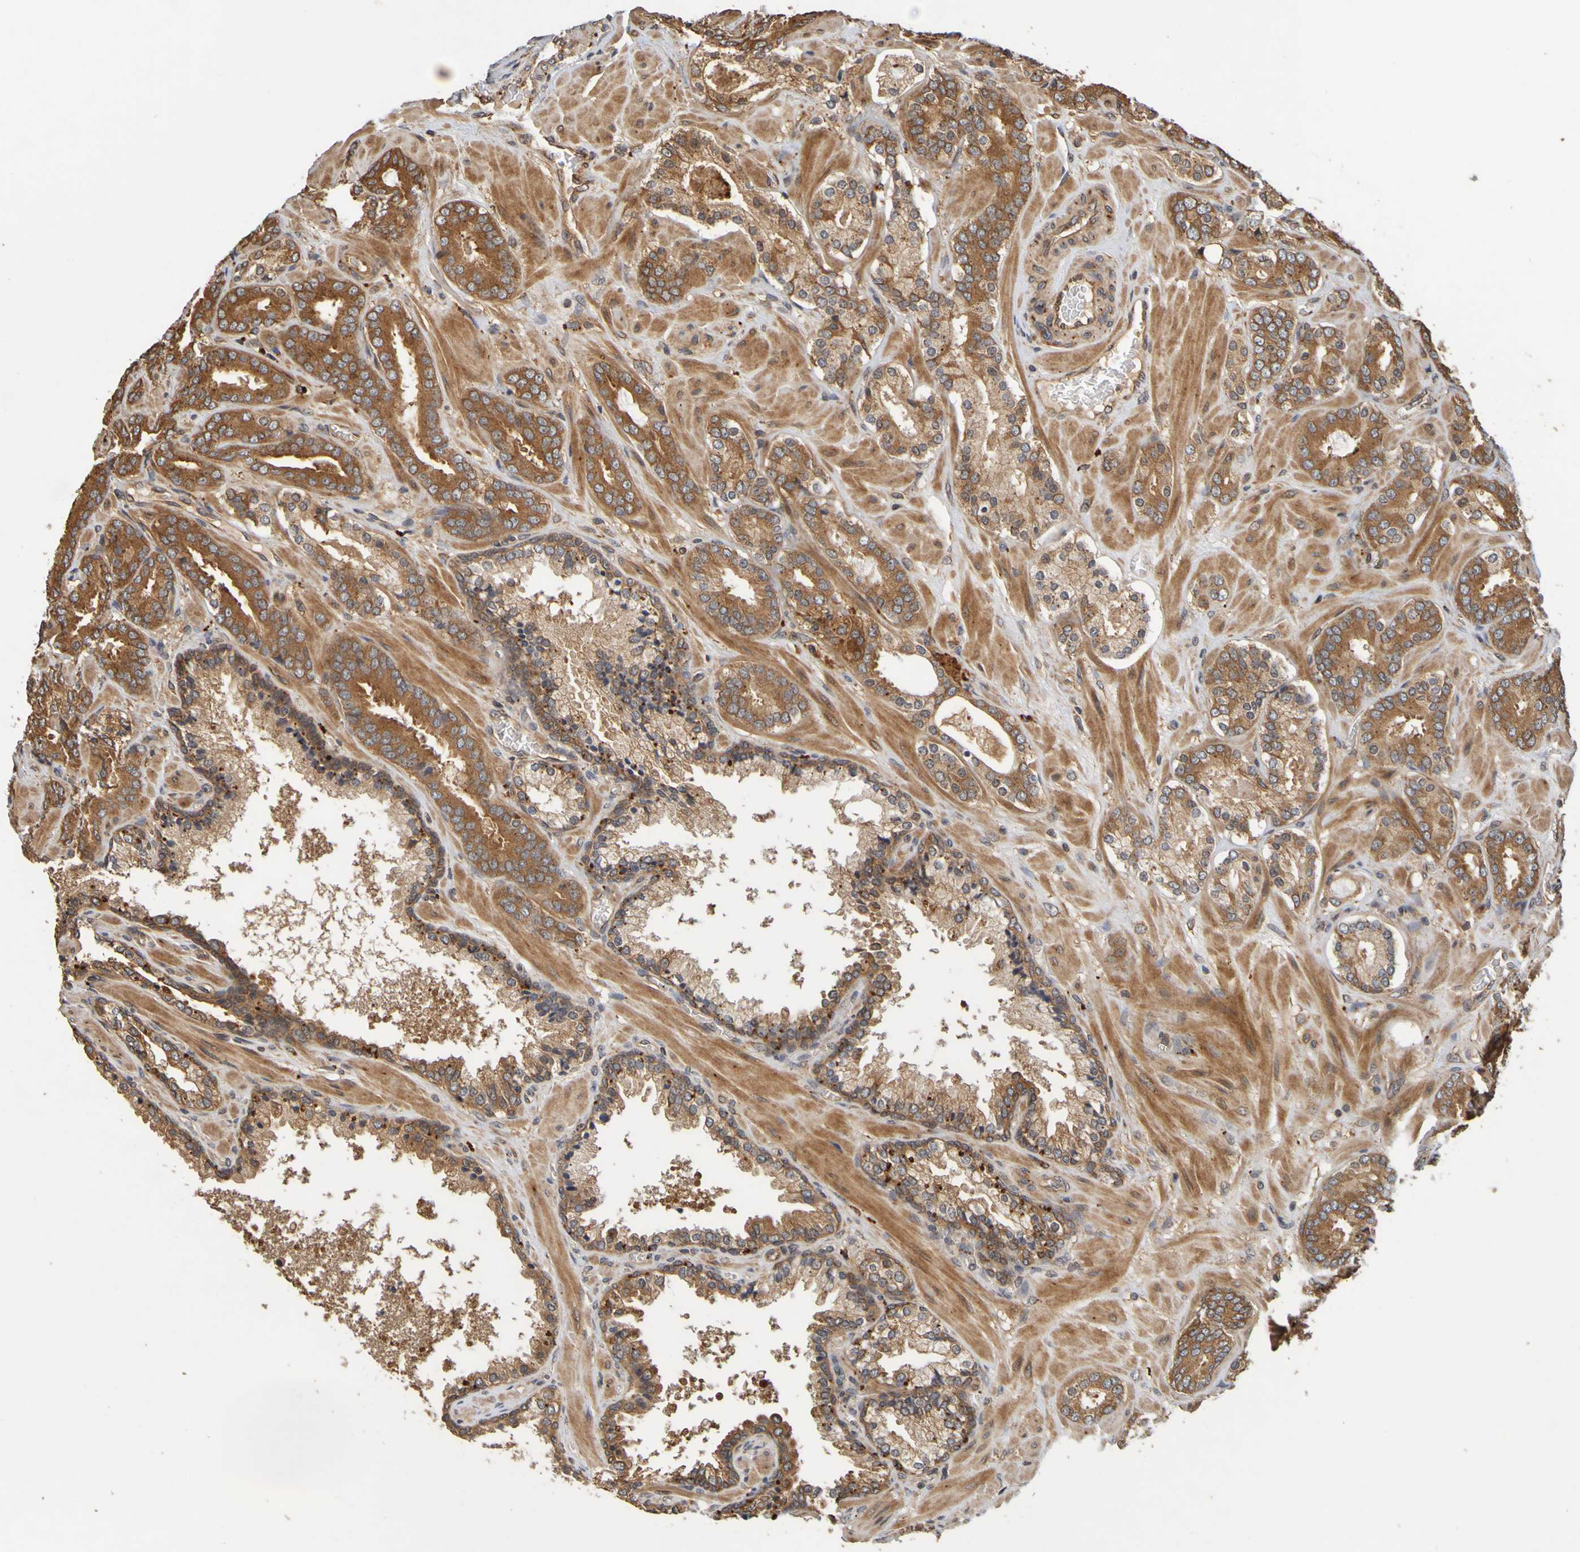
{"staining": {"intensity": "strong", "quantity": ">75%", "location": "cytoplasmic/membranous"}, "tissue": "prostate cancer", "cell_type": "Tumor cells", "image_type": "cancer", "snomed": [{"axis": "morphology", "description": "Adenocarcinoma, Low grade"}, {"axis": "topography", "description": "Prostate"}], "caption": "The photomicrograph displays staining of prostate cancer (adenocarcinoma (low-grade)), revealing strong cytoplasmic/membranous protein staining (brown color) within tumor cells.", "gene": "OCRL", "patient": {"sex": "male", "age": 63}}